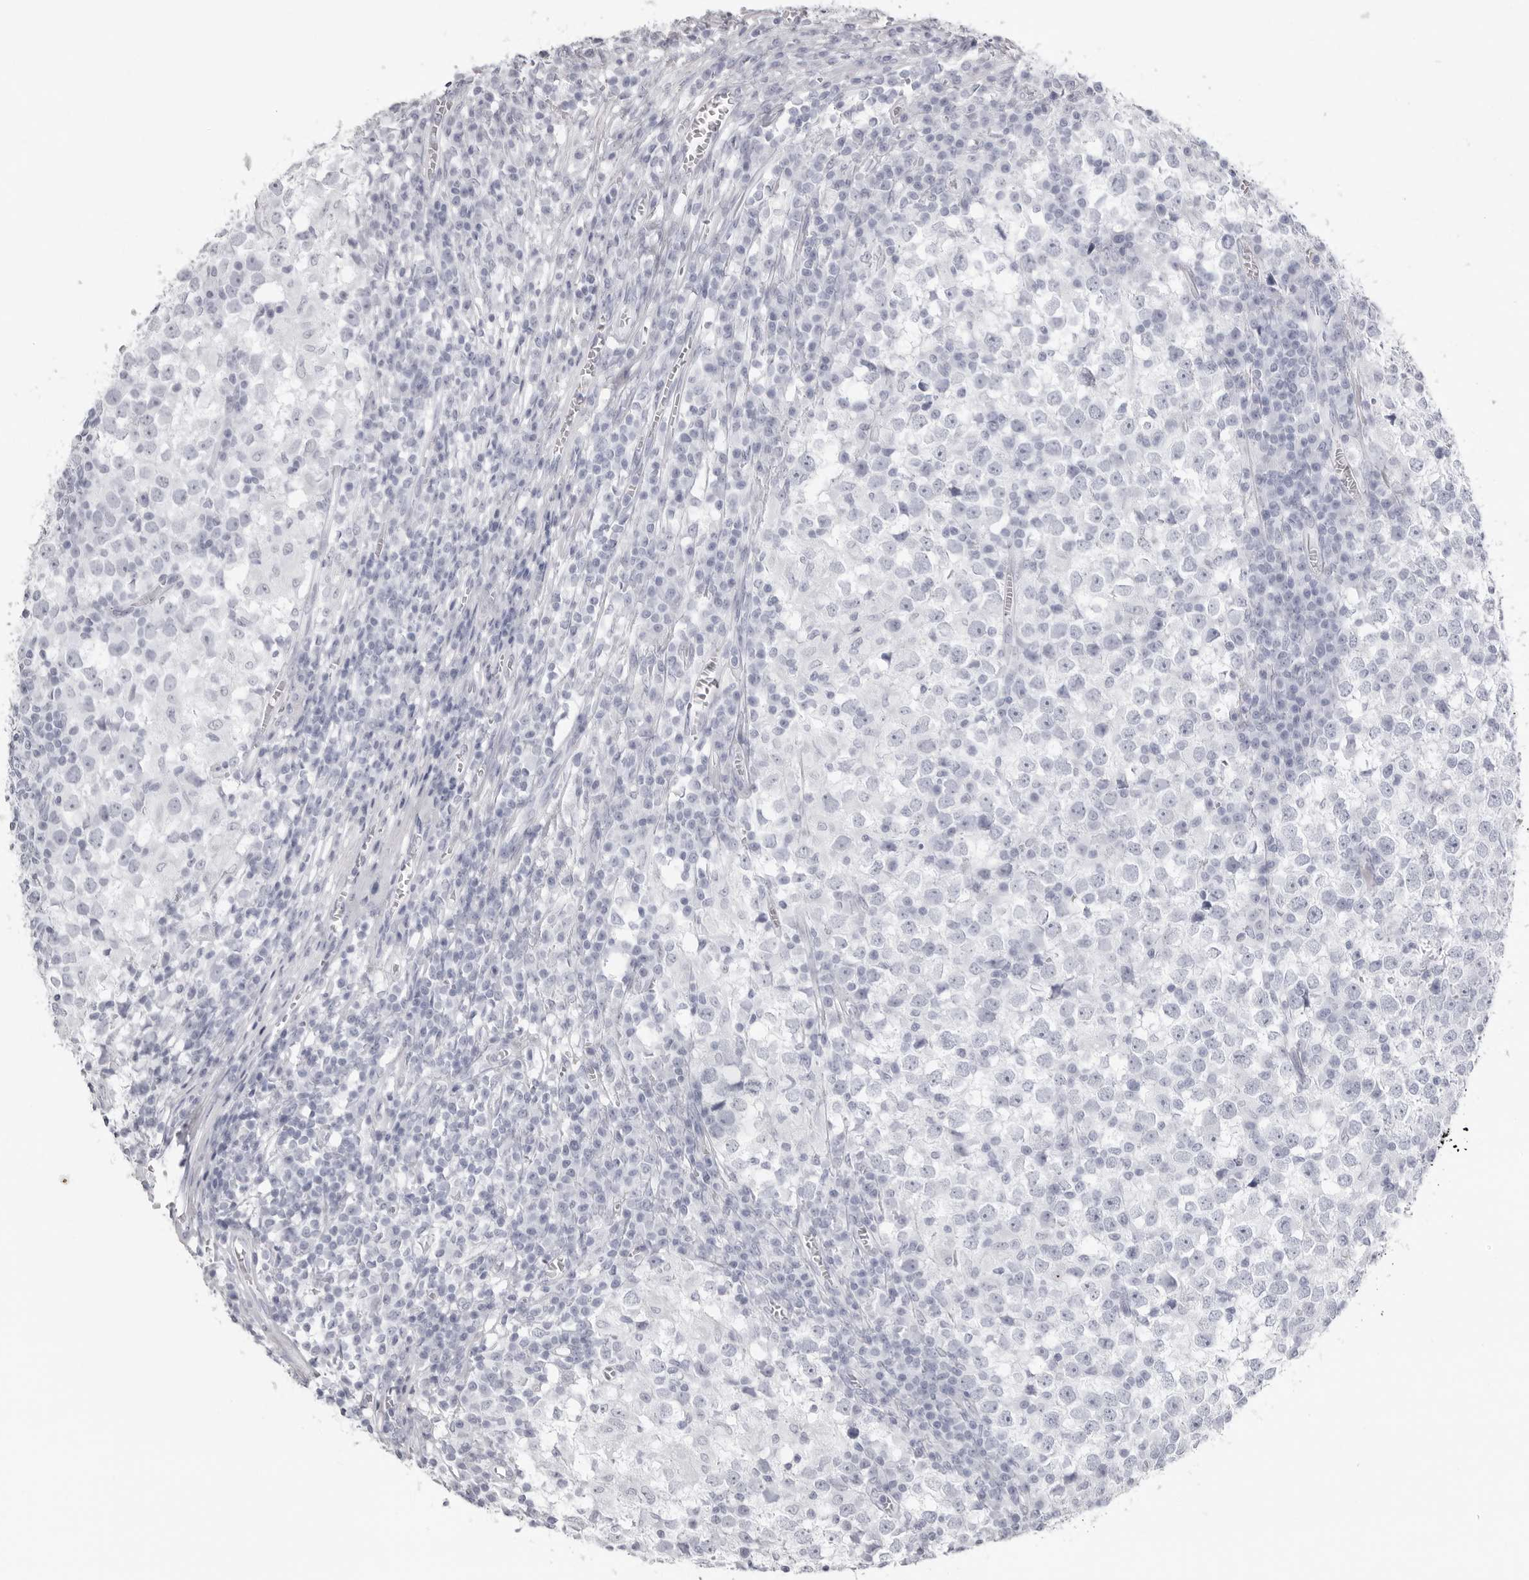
{"staining": {"intensity": "negative", "quantity": "none", "location": "none"}, "tissue": "testis cancer", "cell_type": "Tumor cells", "image_type": "cancer", "snomed": [{"axis": "morphology", "description": "Seminoma, NOS"}, {"axis": "topography", "description": "Testis"}], "caption": "Seminoma (testis) was stained to show a protein in brown. There is no significant expression in tumor cells. The staining was performed using DAB to visualize the protein expression in brown, while the nuclei were stained in blue with hematoxylin (Magnification: 20x).", "gene": "KLK9", "patient": {"sex": "male", "age": 65}}